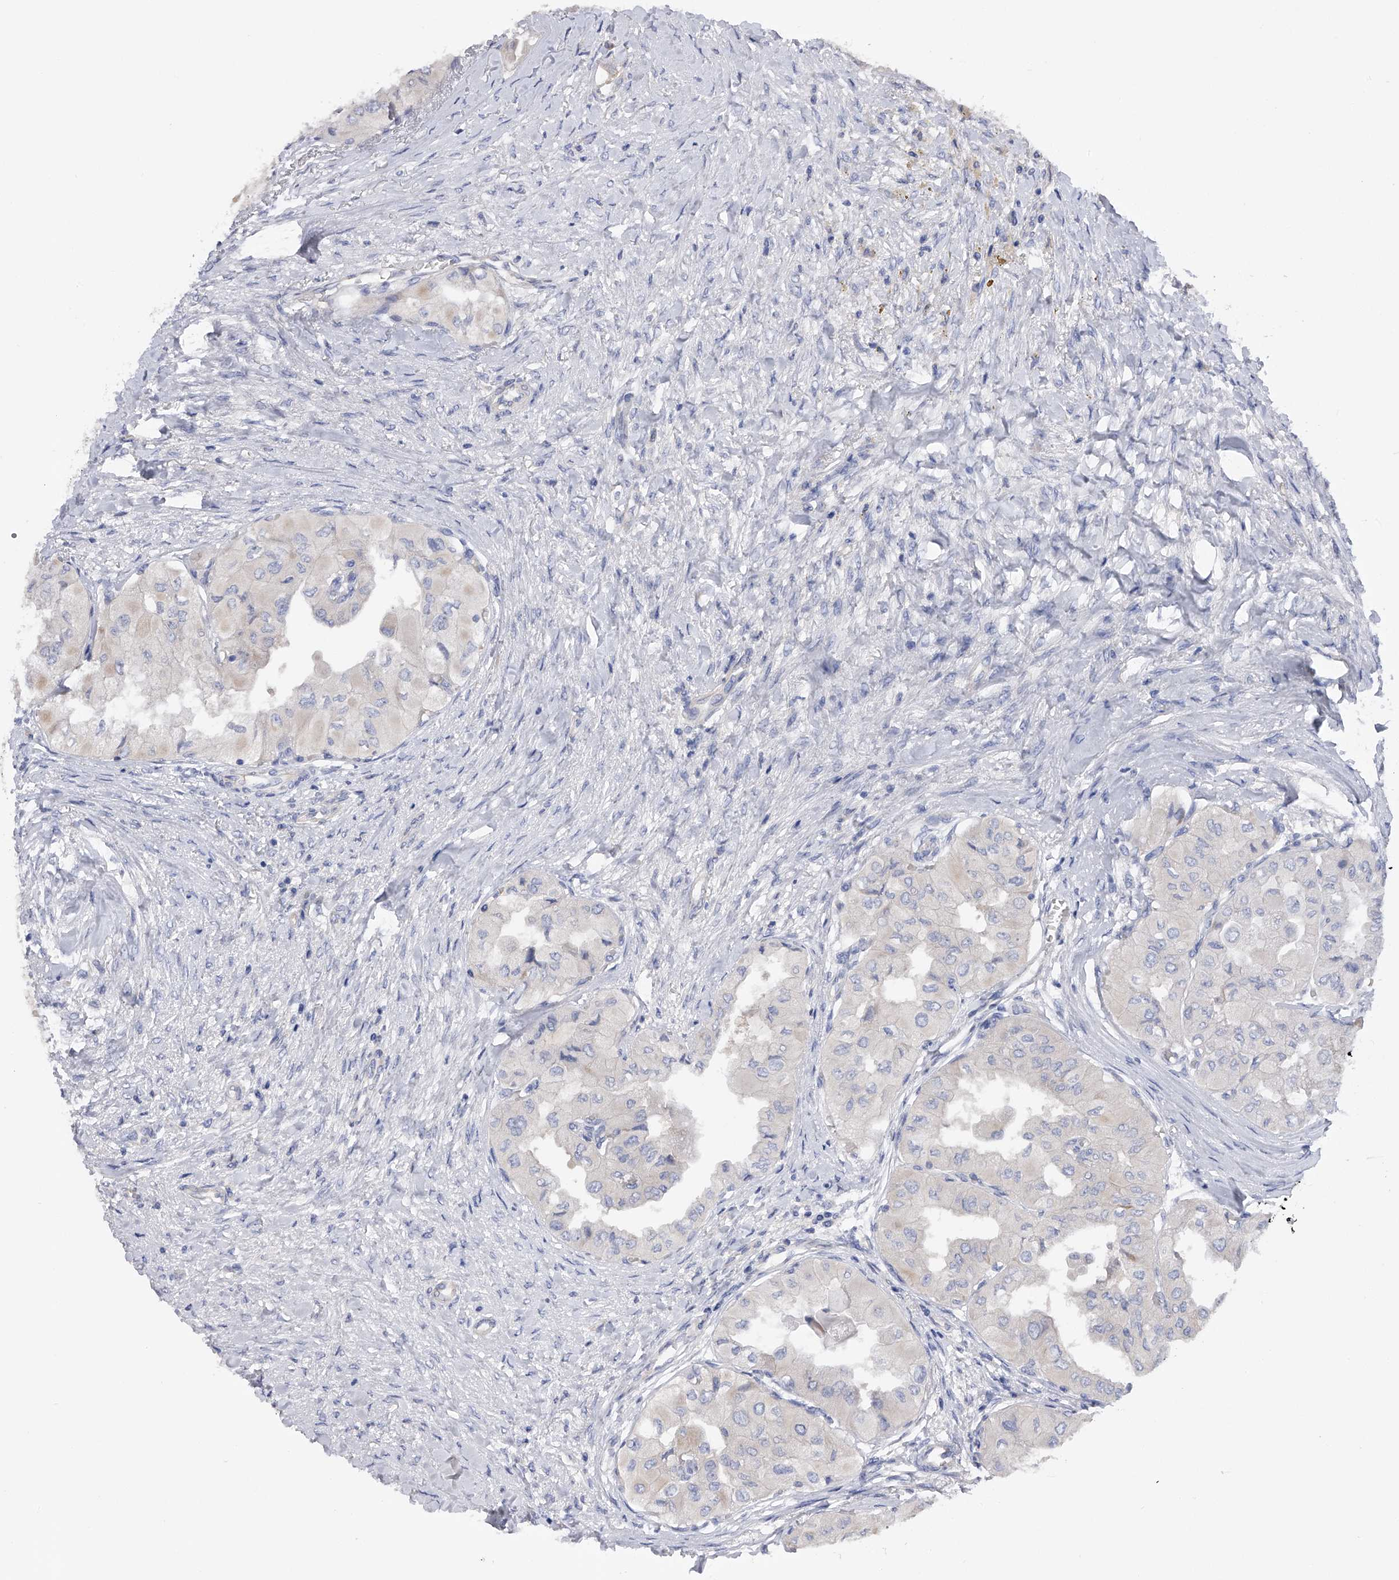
{"staining": {"intensity": "negative", "quantity": "none", "location": "none"}, "tissue": "thyroid cancer", "cell_type": "Tumor cells", "image_type": "cancer", "snomed": [{"axis": "morphology", "description": "Papillary adenocarcinoma, NOS"}, {"axis": "topography", "description": "Thyroid gland"}], "caption": "Immunohistochemistry (IHC) histopathology image of human thyroid cancer (papillary adenocarcinoma) stained for a protein (brown), which demonstrates no expression in tumor cells.", "gene": "RWDD2A", "patient": {"sex": "female", "age": 59}}